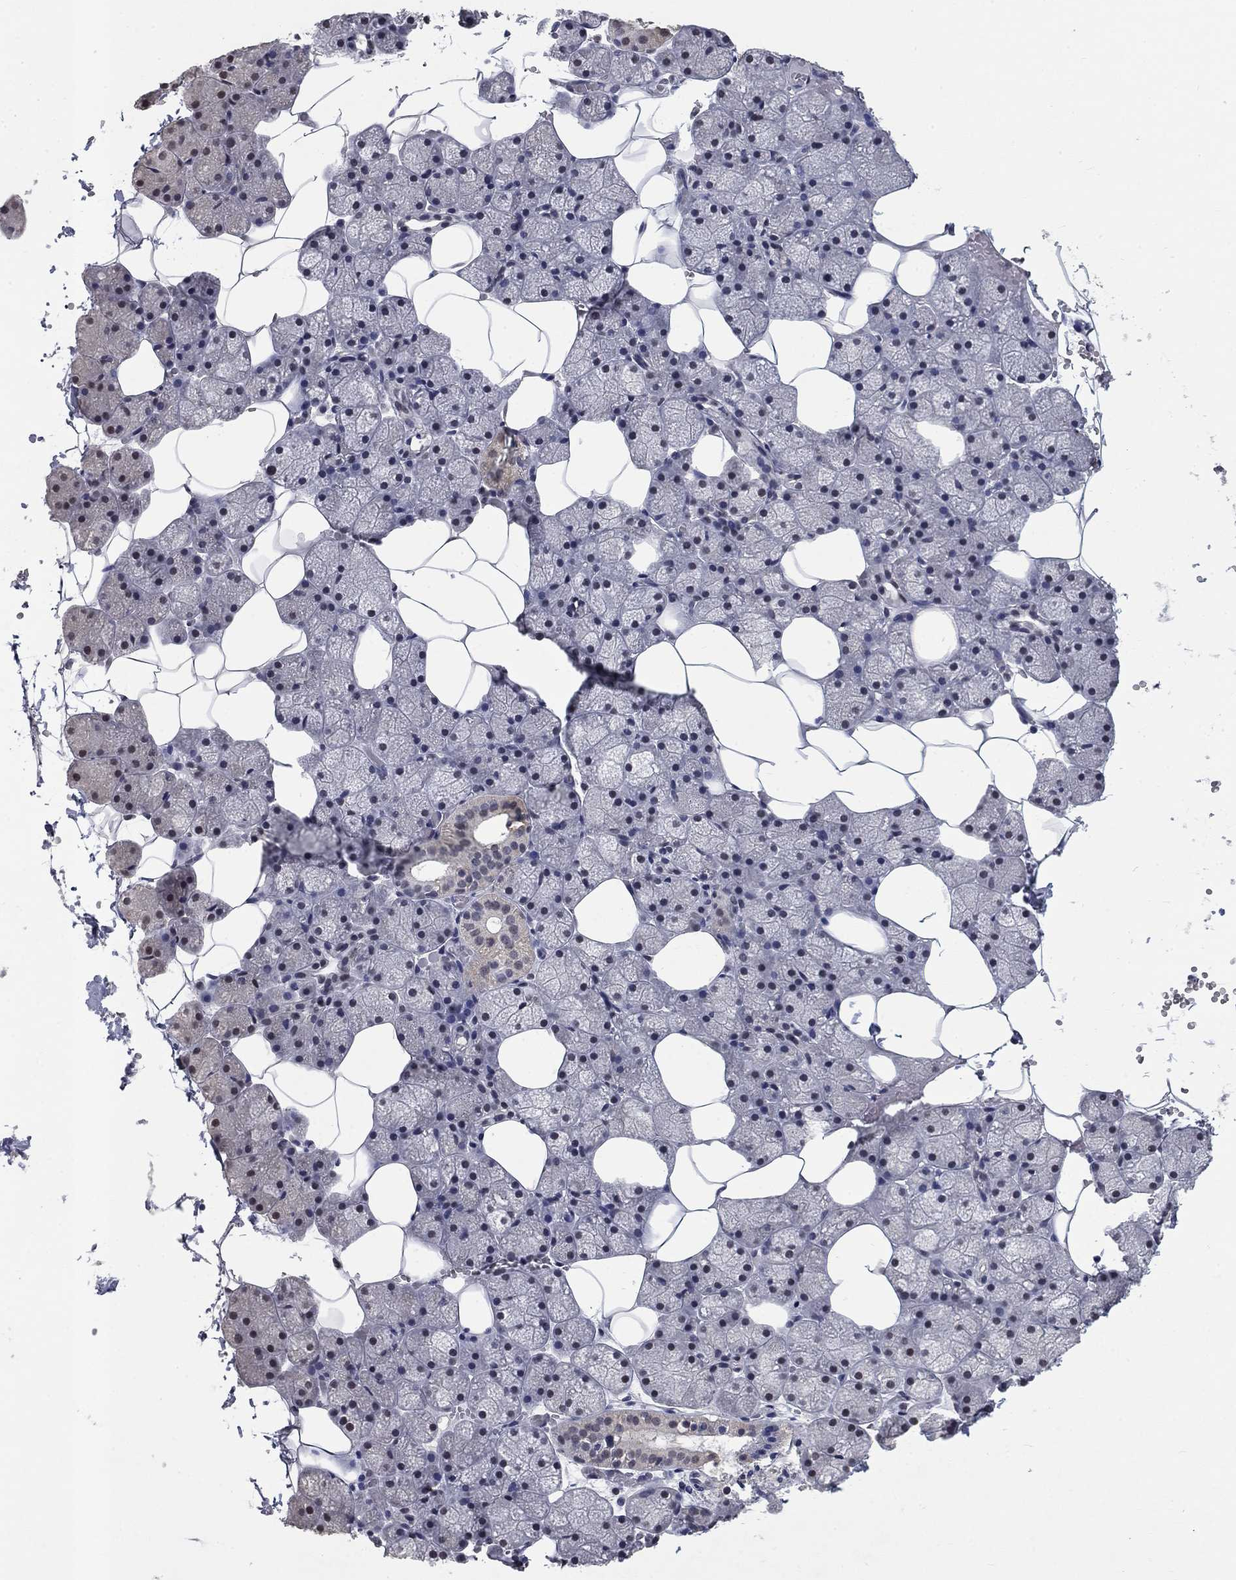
{"staining": {"intensity": "weak", "quantity": "<25%", "location": "cytoplasmic/membranous"}, "tissue": "salivary gland", "cell_type": "Glandular cells", "image_type": "normal", "snomed": [{"axis": "morphology", "description": "Normal tissue, NOS"}, {"axis": "topography", "description": "Salivary gland"}], "caption": "Image shows no protein staining in glandular cells of benign salivary gland. (Immunohistochemistry, brightfield microscopy, high magnification).", "gene": "SPATA33", "patient": {"sex": "male", "age": 38}}